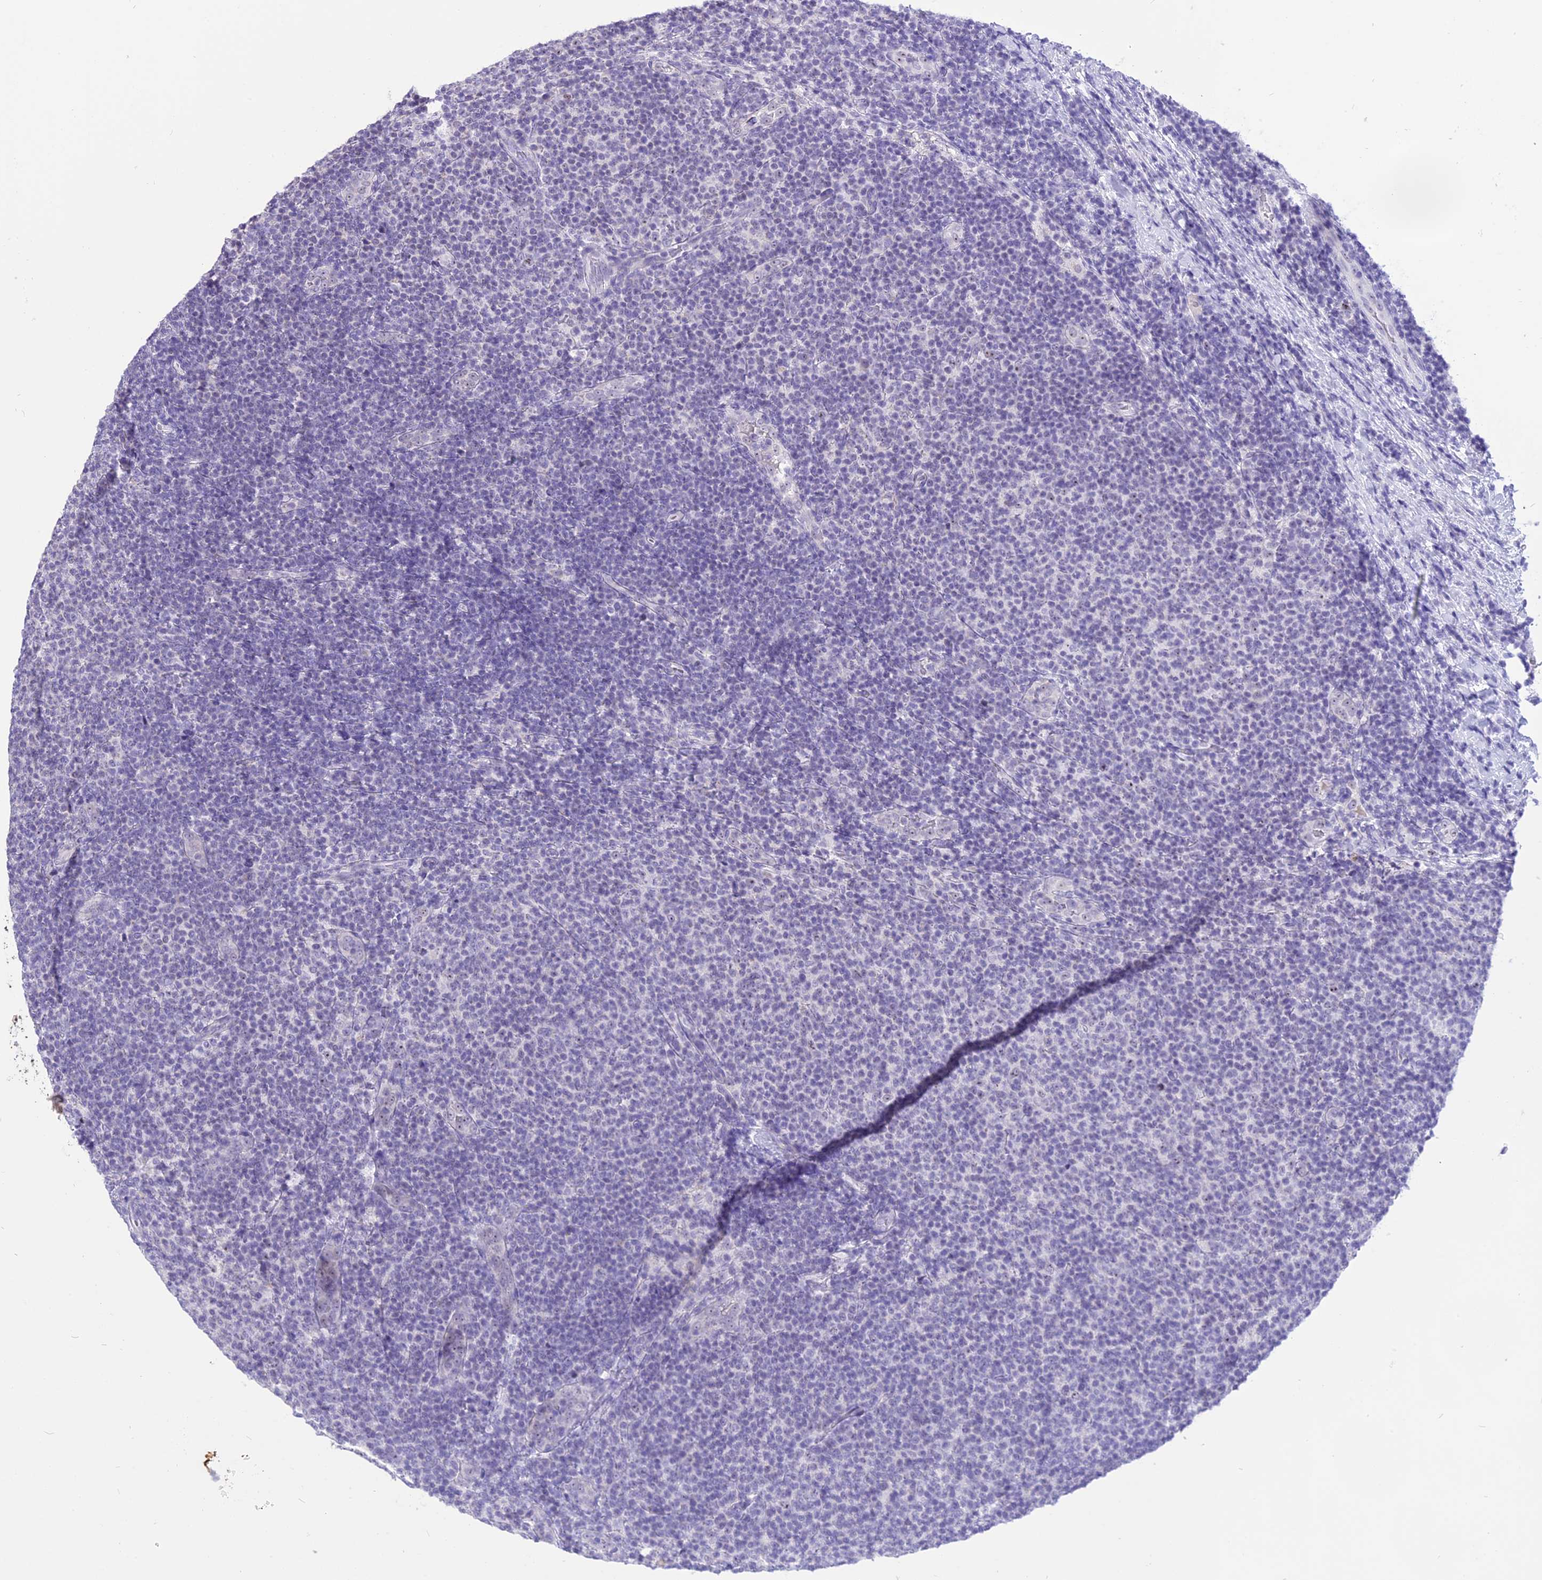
{"staining": {"intensity": "negative", "quantity": "none", "location": "none"}, "tissue": "lymphoma", "cell_type": "Tumor cells", "image_type": "cancer", "snomed": [{"axis": "morphology", "description": "Malignant lymphoma, non-Hodgkin's type, Low grade"}, {"axis": "topography", "description": "Lymph node"}], "caption": "High magnification brightfield microscopy of lymphoma stained with DAB (brown) and counterstained with hematoxylin (blue): tumor cells show no significant expression.", "gene": "CMSS1", "patient": {"sex": "male", "age": 66}}